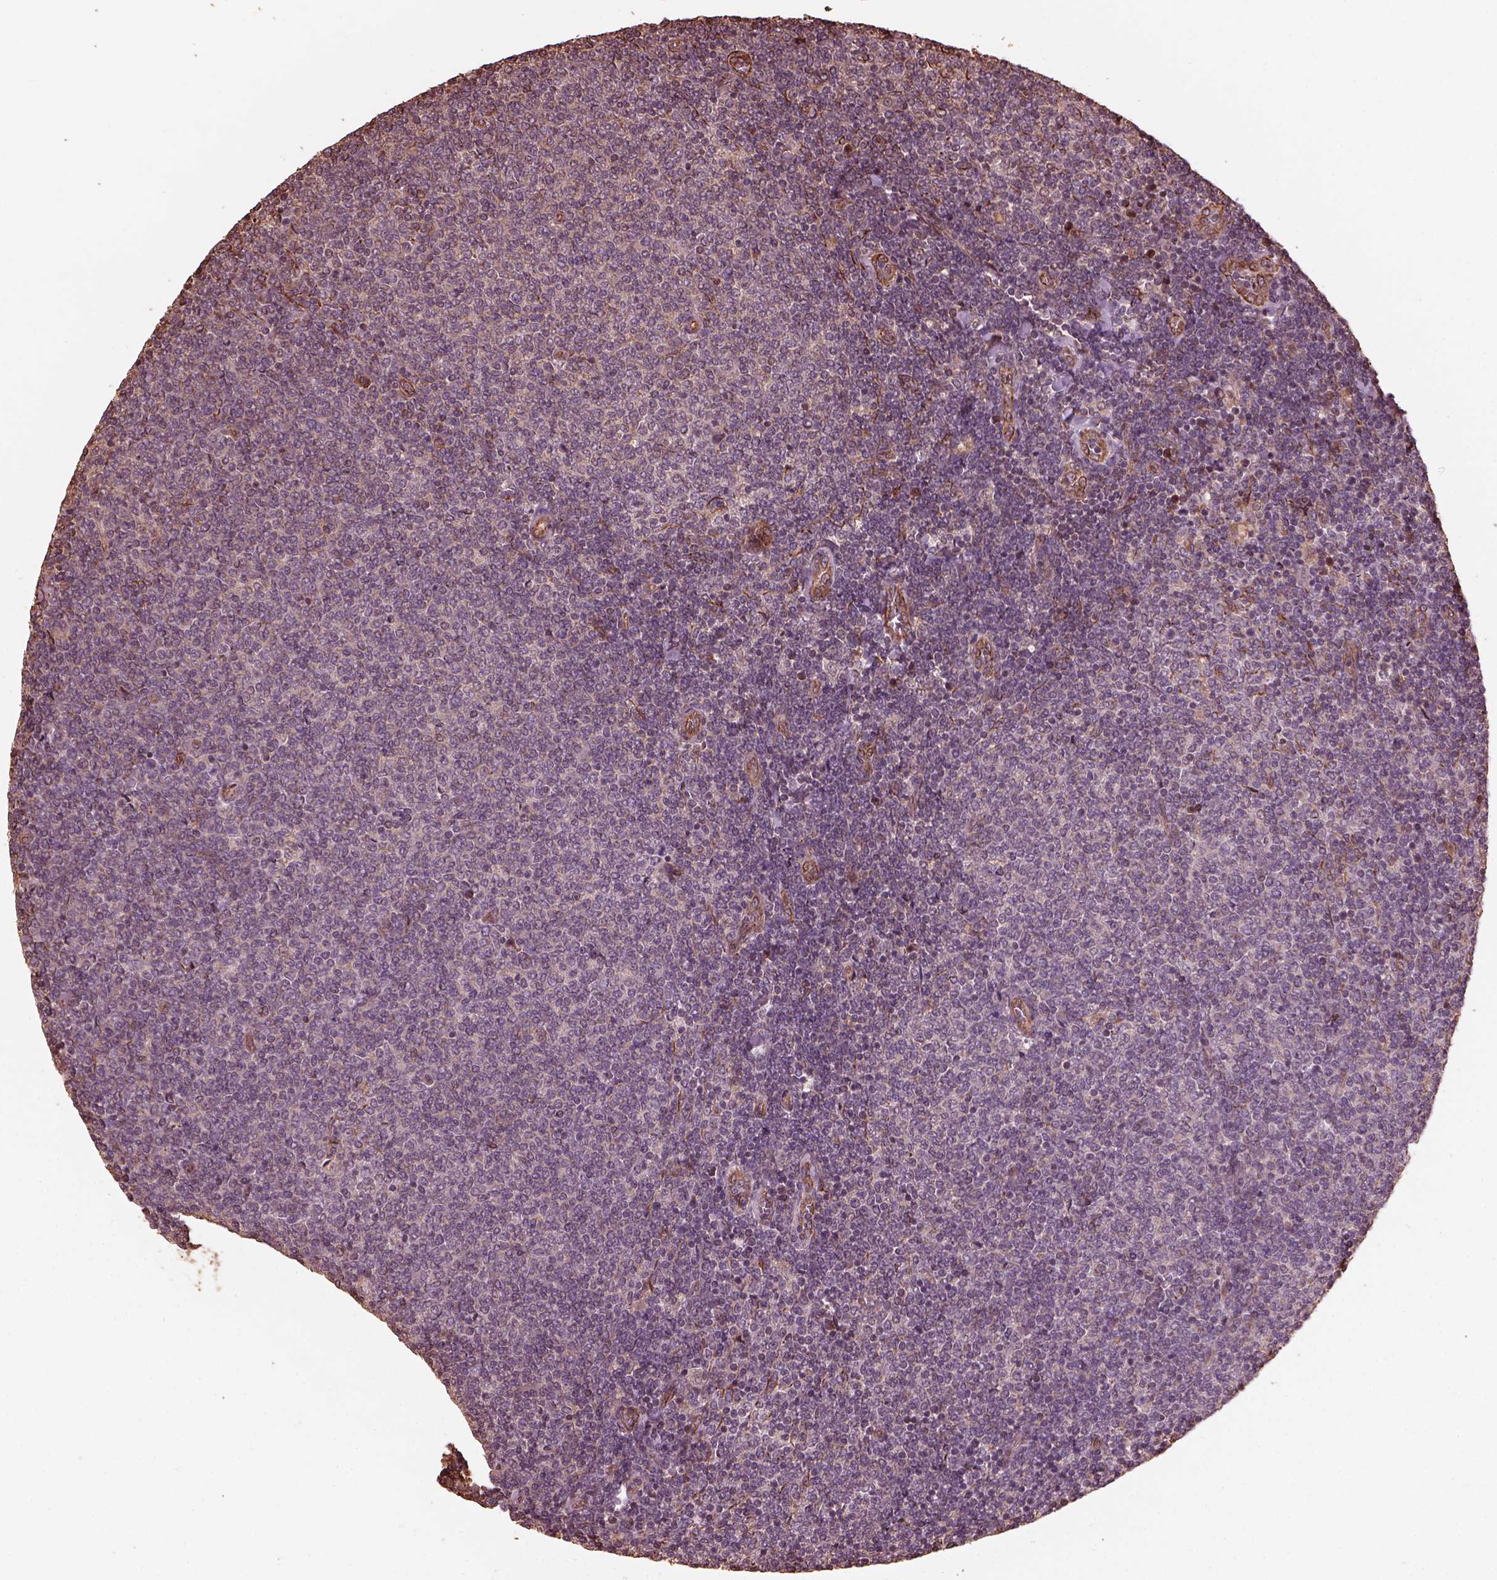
{"staining": {"intensity": "negative", "quantity": "none", "location": "none"}, "tissue": "lymphoma", "cell_type": "Tumor cells", "image_type": "cancer", "snomed": [{"axis": "morphology", "description": "Malignant lymphoma, non-Hodgkin's type, Low grade"}, {"axis": "topography", "description": "Lymph node"}], "caption": "The immunohistochemistry photomicrograph has no significant staining in tumor cells of low-grade malignant lymphoma, non-Hodgkin's type tissue.", "gene": "GTPBP1", "patient": {"sex": "male", "age": 52}}